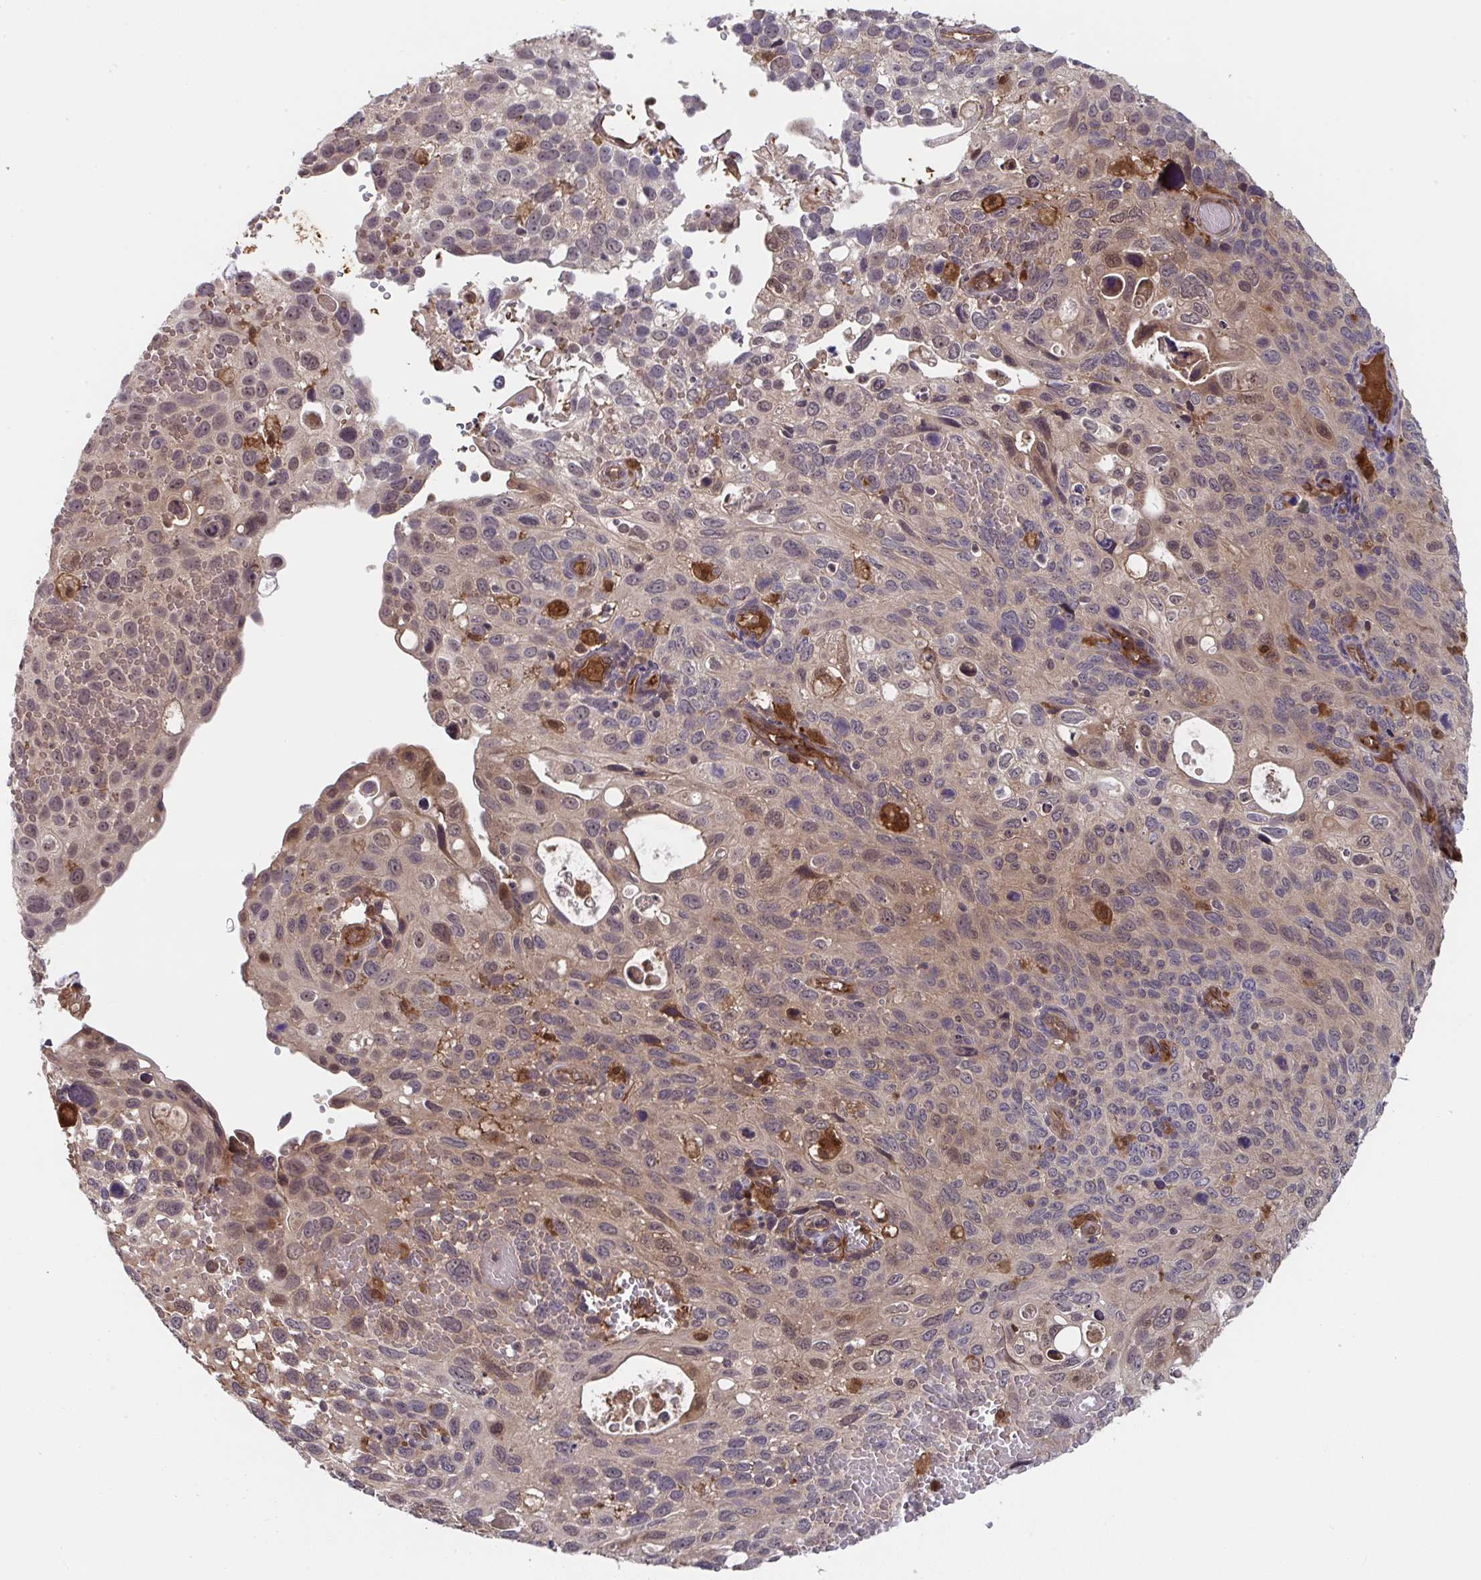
{"staining": {"intensity": "weak", "quantity": "25%-75%", "location": "cytoplasmic/membranous,nuclear"}, "tissue": "cervical cancer", "cell_type": "Tumor cells", "image_type": "cancer", "snomed": [{"axis": "morphology", "description": "Squamous cell carcinoma, NOS"}, {"axis": "topography", "description": "Cervix"}], "caption": "Weak cytoplasmic/membranous and nuclear positivity for a protein is appreciated in about 25%-75% of tumor cells of cervical cancer (squamous cell carcinoma) using immunohistochemistry (IHC).", "gene": "TIGAR", "patient": {"sex": "female", "age": 70}}